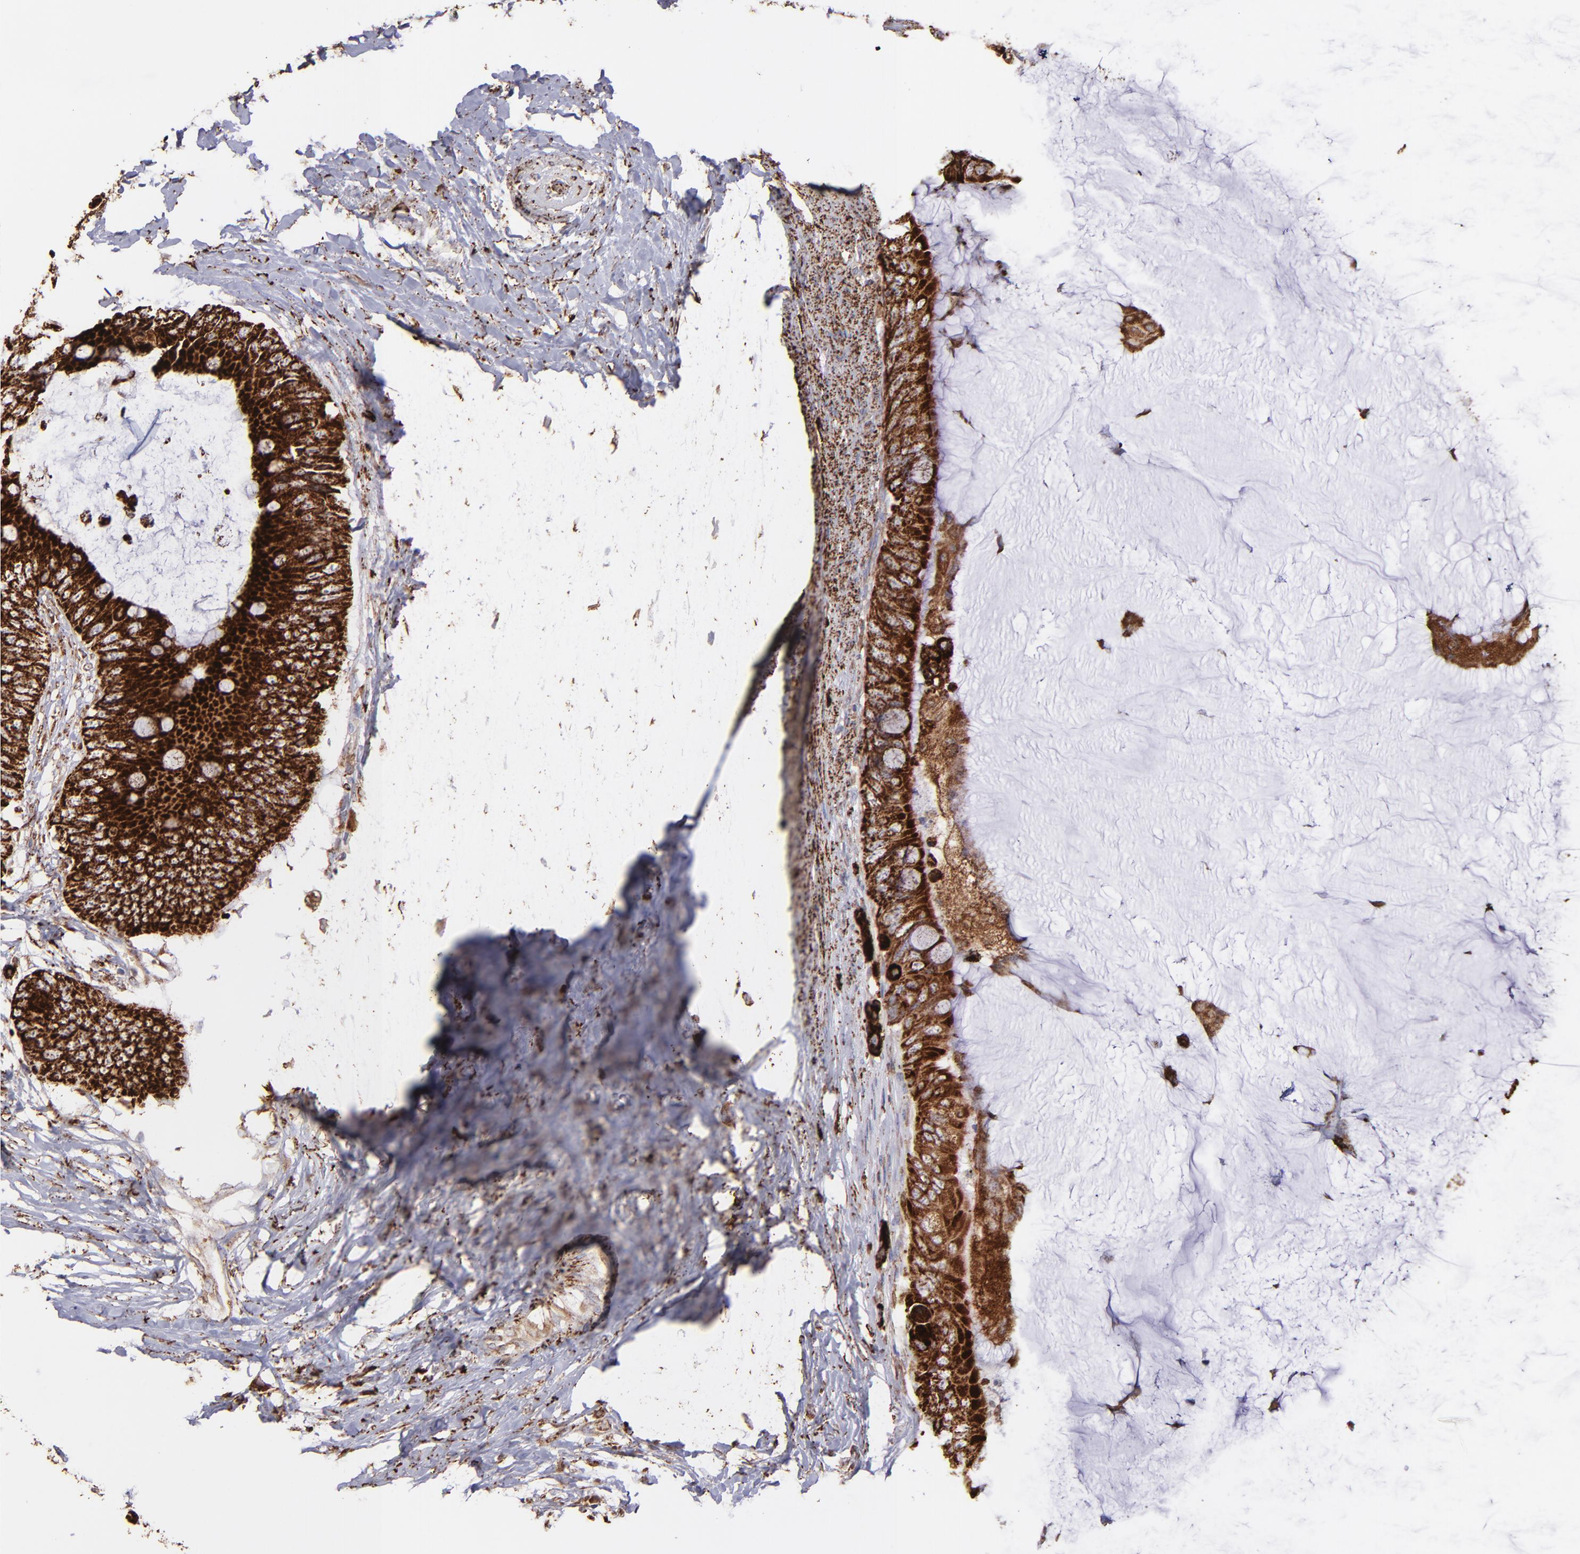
{"staining": {"intensity": "strong", "quantity": ">75%", "location": "cytoplasmic/membranous"}, "tissue": "colorectal cancer", "cell_type": "Tumor cells", "image_type": "cancer", "snomed": [{"axis": "morphology", "description": "Normal tissue, NOS"}, {"axis": "morphology", "description": "Adenocarcinoma, NOS"}, {"axis": "topography", "description": "Rectum"}, {"axis": "topography", "description": "Peripheral nerve tissue"}], "caption": "High-magnification brightfield microscopy of adenocarcinoma (colorectal) stained with DAB (brown) and counterstained with hematoxylin (blue). tumor cells exhibit strong cytoplasmic/membranous staining is present in approximately>75% of cells.", "gene": "MAOB", "patient": {"sex": "female", "age": 77}}